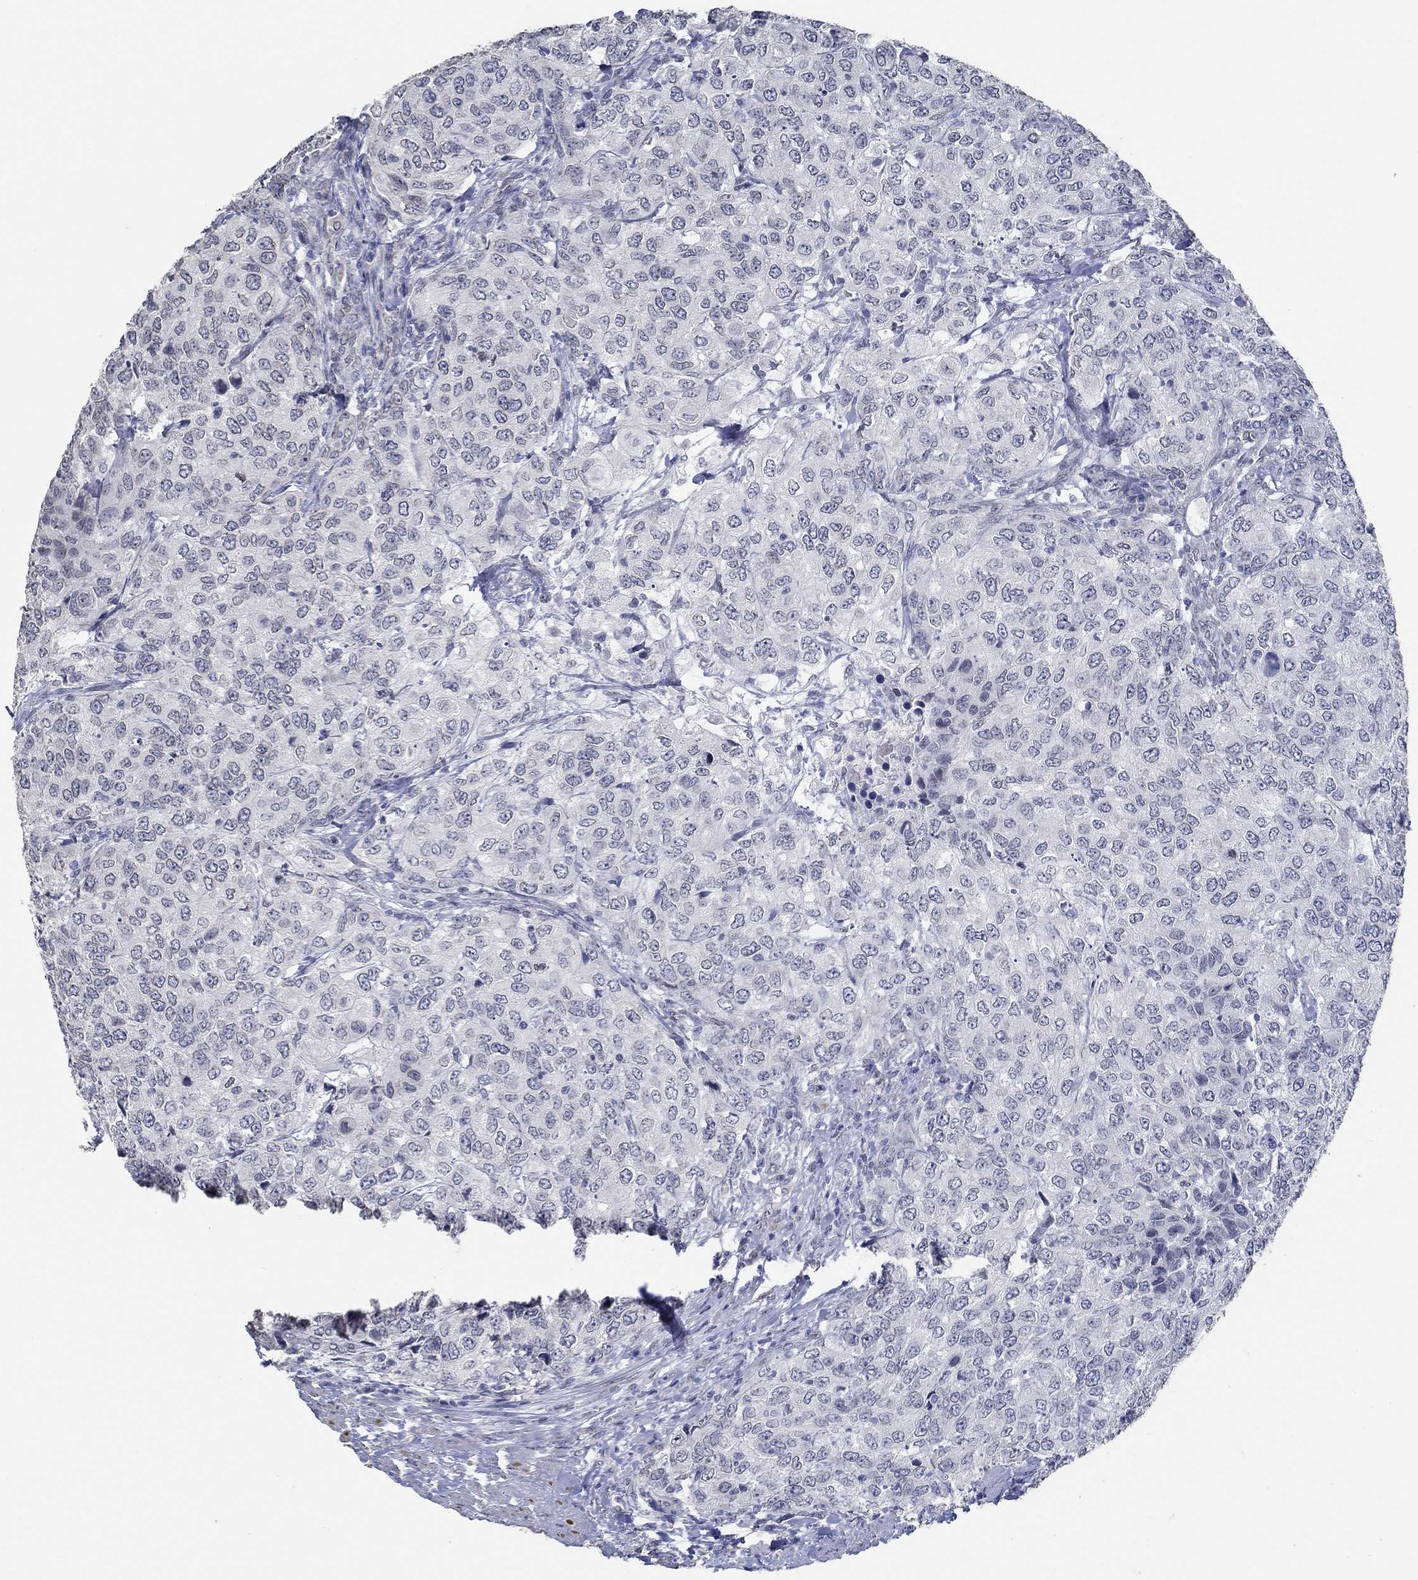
{"staining": {"intensity": "negative", "quantity": "none", "location": "none"}, "tissue": "urothelial cancer", "cell_type": "Tumor cells", "image_type": "cancer", "snomed": [{"axis": "morphology", "description": "Urothelial carcinoma, High grade"}, {"axis": "topography", "description": "Urinary bladder"}], "caption": "The IHC image has no significant staining in tumor cells of urothelial carcinoma (high-grade) tissue.", "gene": "NUP155", "patient": {"sex": "female", "age": 78}}